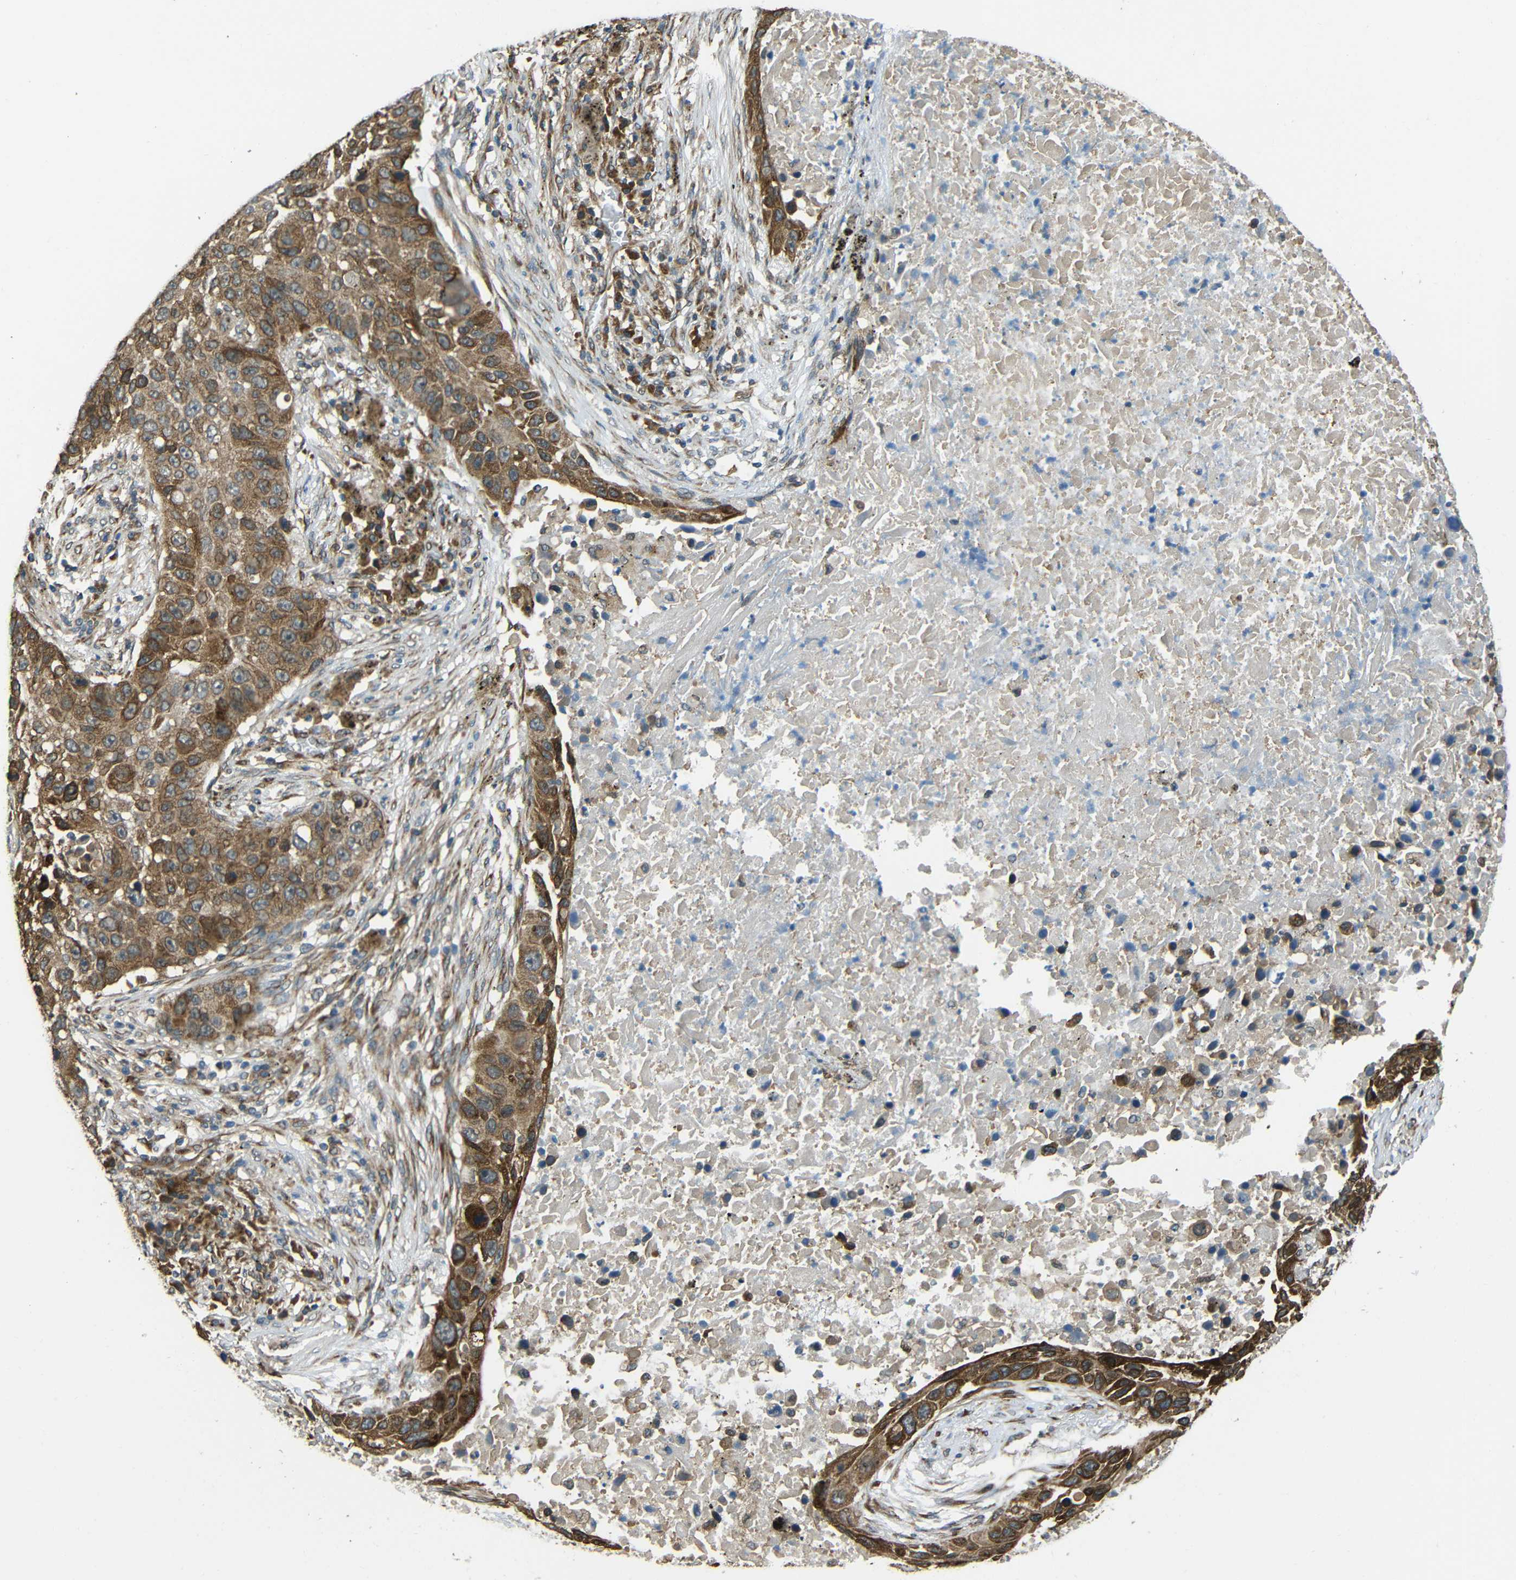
{"staining": {"intensity": "strong", "quantity": "25%-75%", "location": "cytoplasmic/membranous"}, "tissue": "lung cancer", "cell_type": "Tumor cells", "image_type": "cancer", "snomed": [{"axis": "morphology", "description": "Squamous cell carcinoma, NOS"}, {"axis": "topography", "description": "Lung"}], "caption": "IHC staining of lung cancer (squamous cell carcinoma), which shows high levels of strong cytoplasmic/membranous positivity in about 25%-75% of tumor cells indicating strong cytoplasmic/membranous protein positivity. The staining was performed using DAB (brown) for protein detection and nuclei were counterstained in hematoxylin (blue).", "gene": "VAPB", "patient": {"sex": "male", "age": 57}}